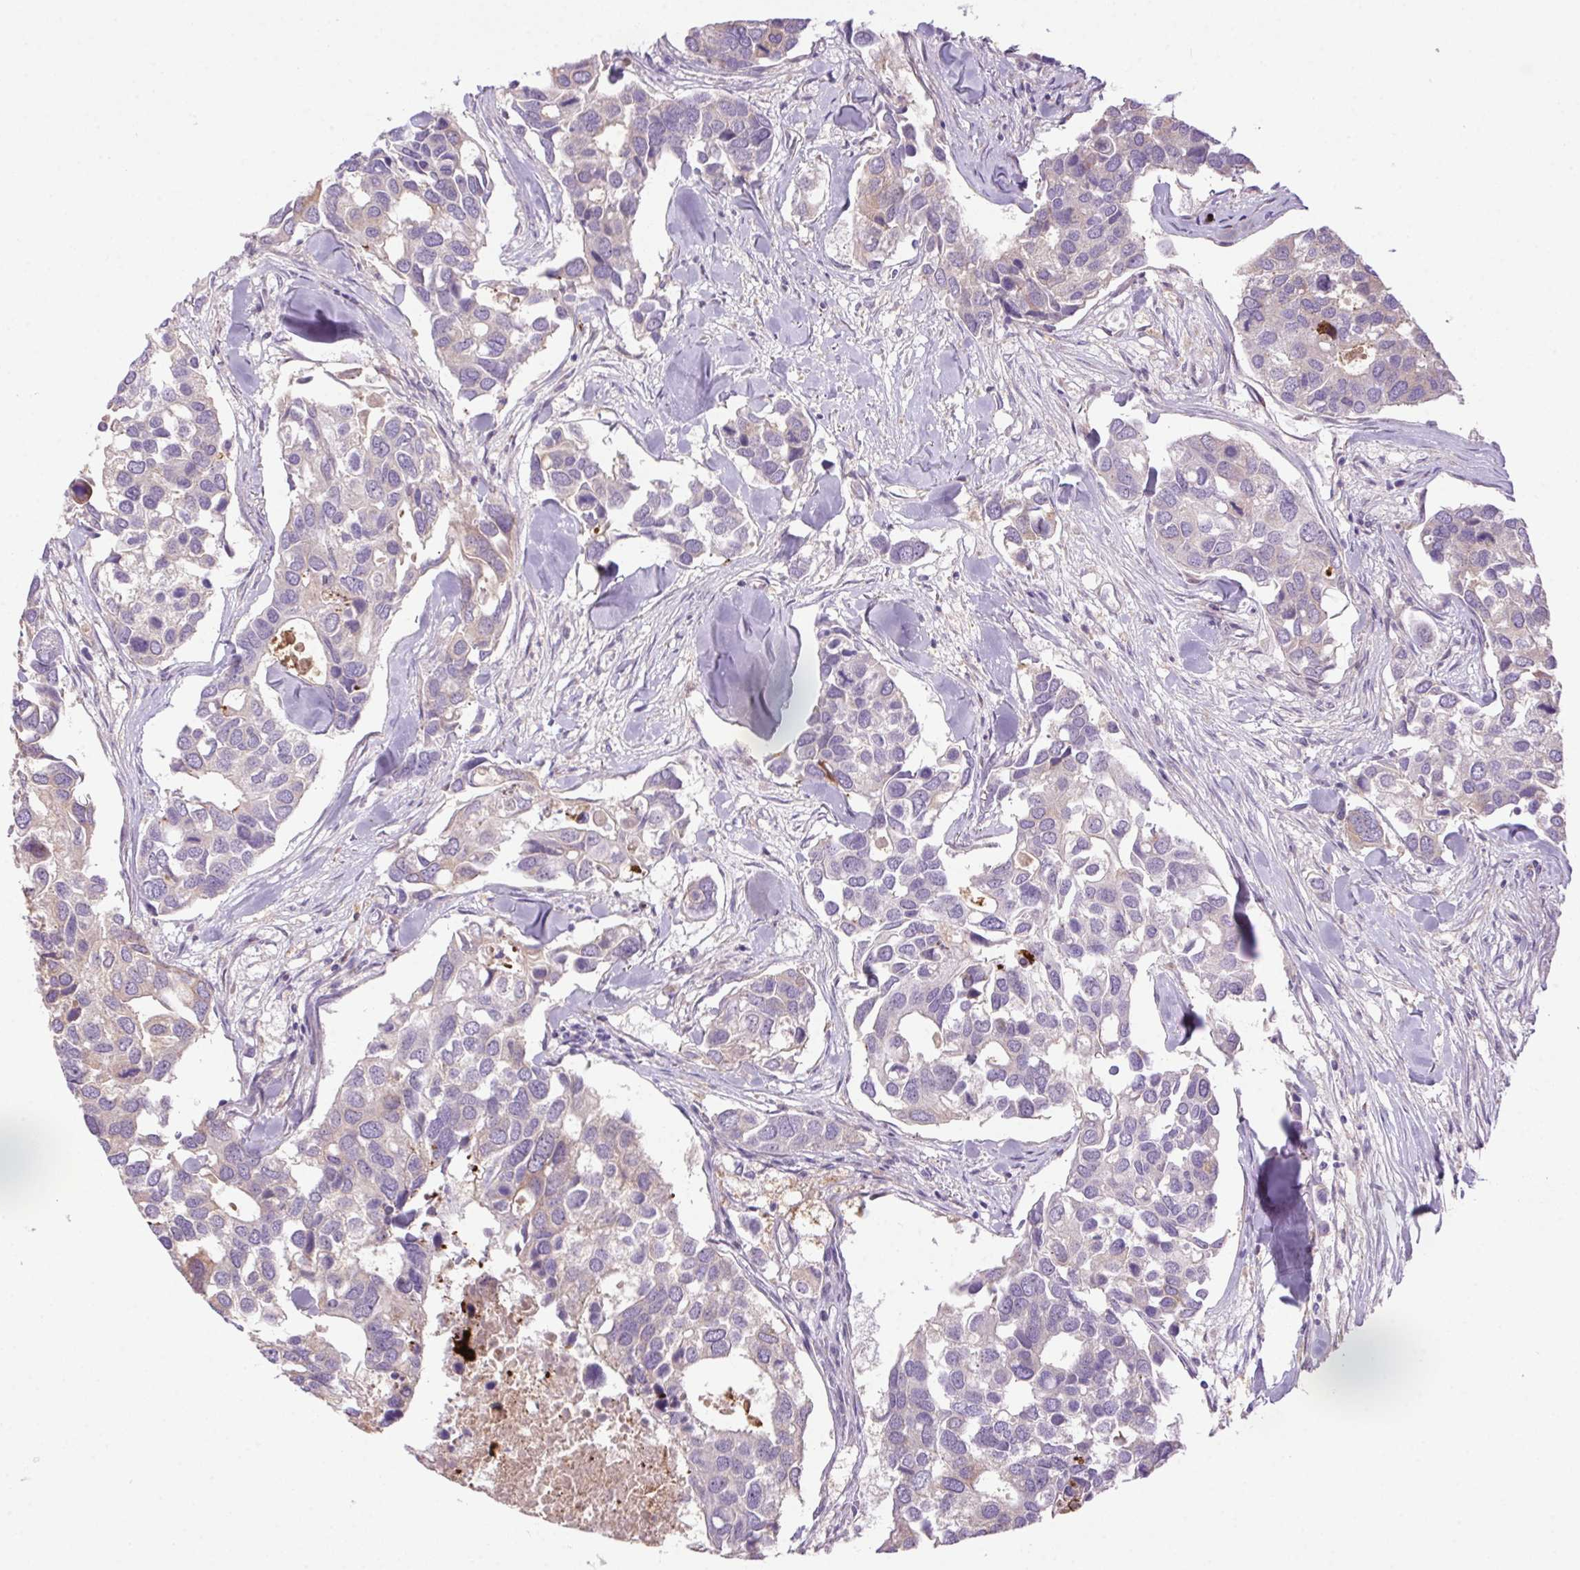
{"staining": {"intensity": "negative", "quantity": "none", "location": "none"}, "tissue": "breast cancer", "cell_type": "Tumor cells", "image_type": "cancer", "snomed": [{"axis": "morphology", "description": "Duct carcinoma"}, {"axis": "topography", "description": "Breast"}], "caption": "High magnification brightfield microscopy of breast cancer stained with DAB (brown) and counterstained with hematoxylin (blue): tumor cells show no significant expression.", "gene": "LRRTM1", "patient": {"sex": "female", "age": 83}}